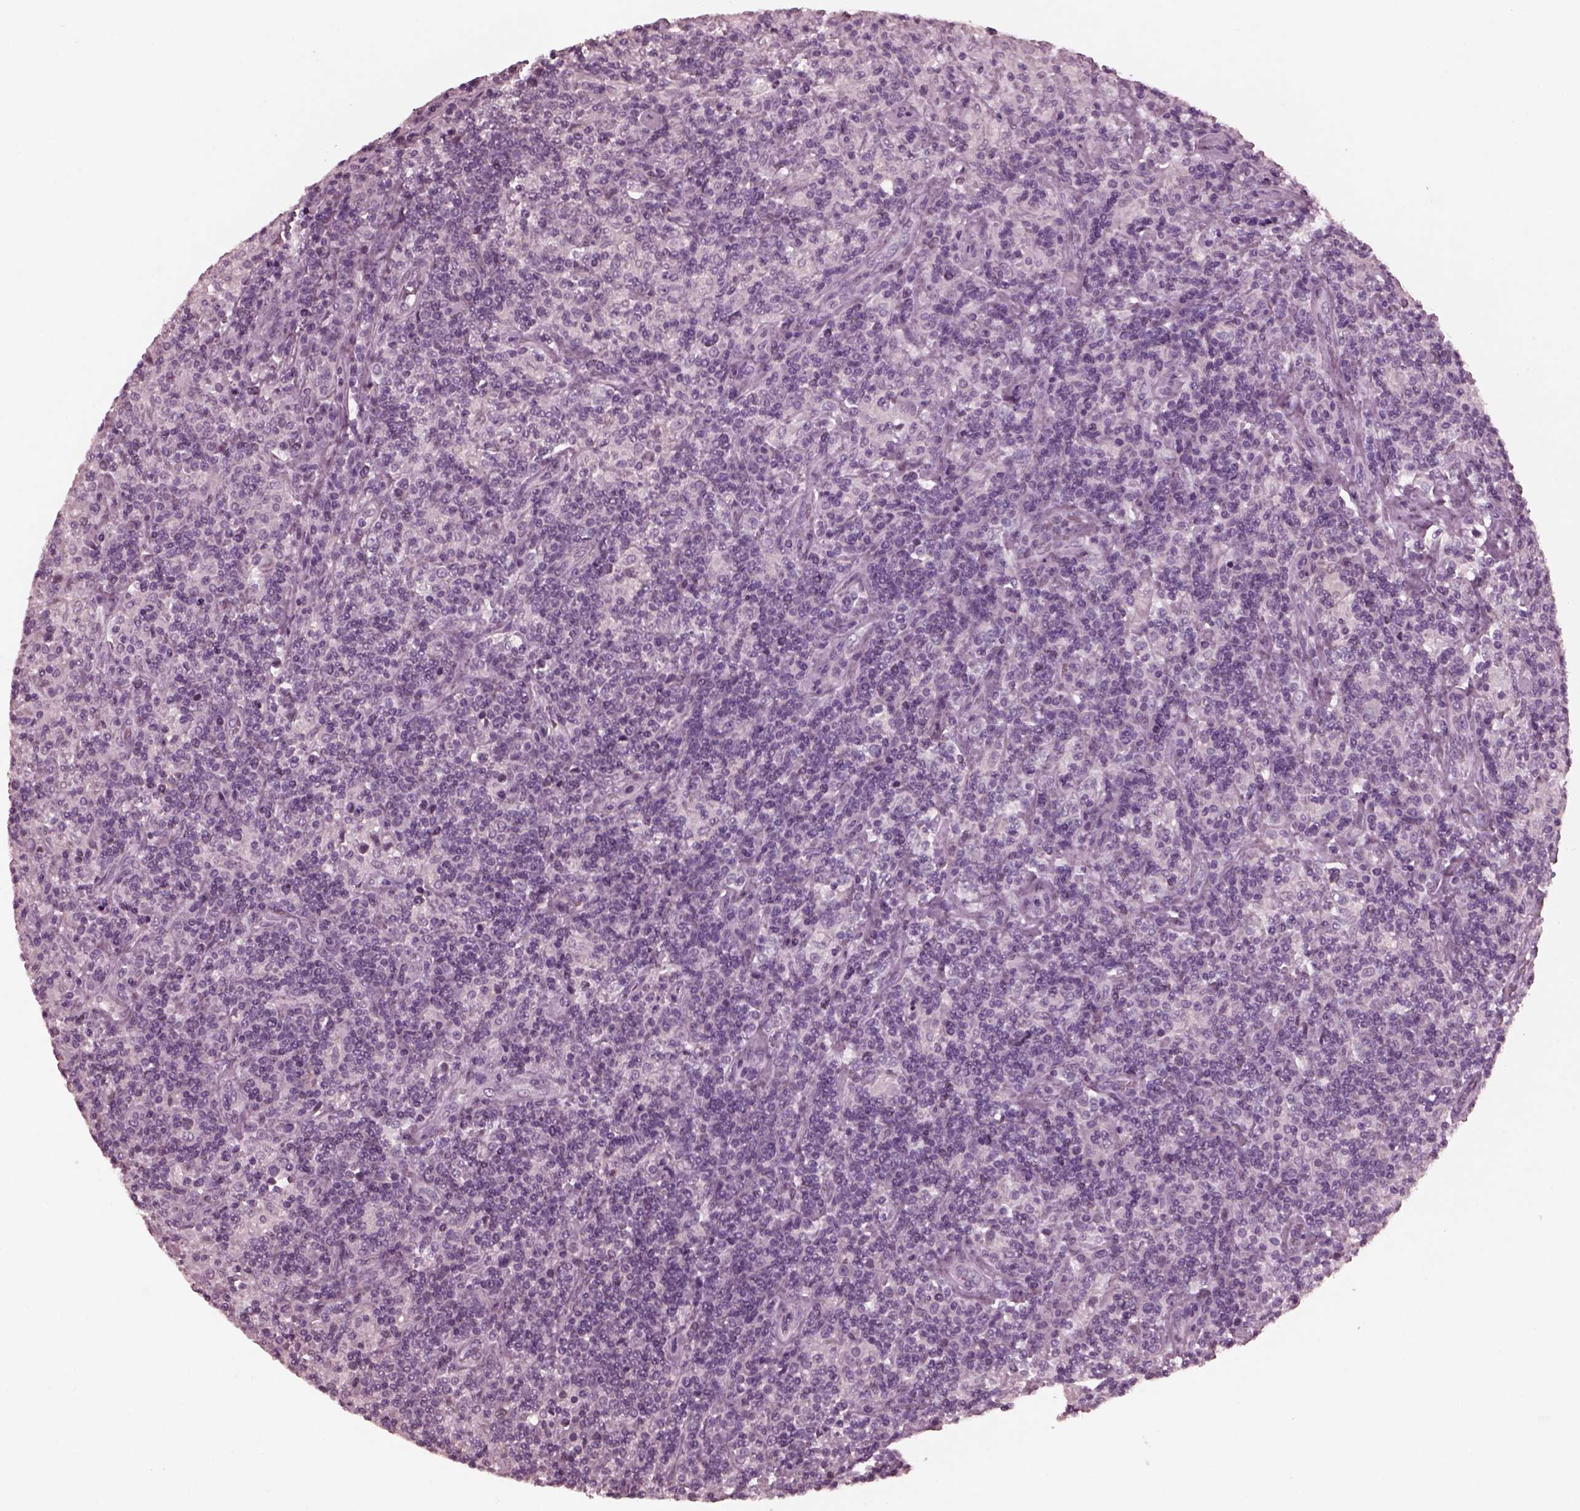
{"staining": {"intensity": "negative", "quantity": "none", "location": "none"}, "tissue": "lymphoma", "cell_type": "Tumor cells", "image_type": "cancer", "snomed": [{"axis": "morphology", "description": "Hodgkin's disease, NOS"}, {"axis": "topography", "description": "Lymph node"}], "caption": "Immunohistochemistry photomicrograph of Hodgkin's disease stained for a protein (brown), which exhibits no staining in tumor cells.", "gene": "CGA", "patient": {"sex": "male", "age": 70}}